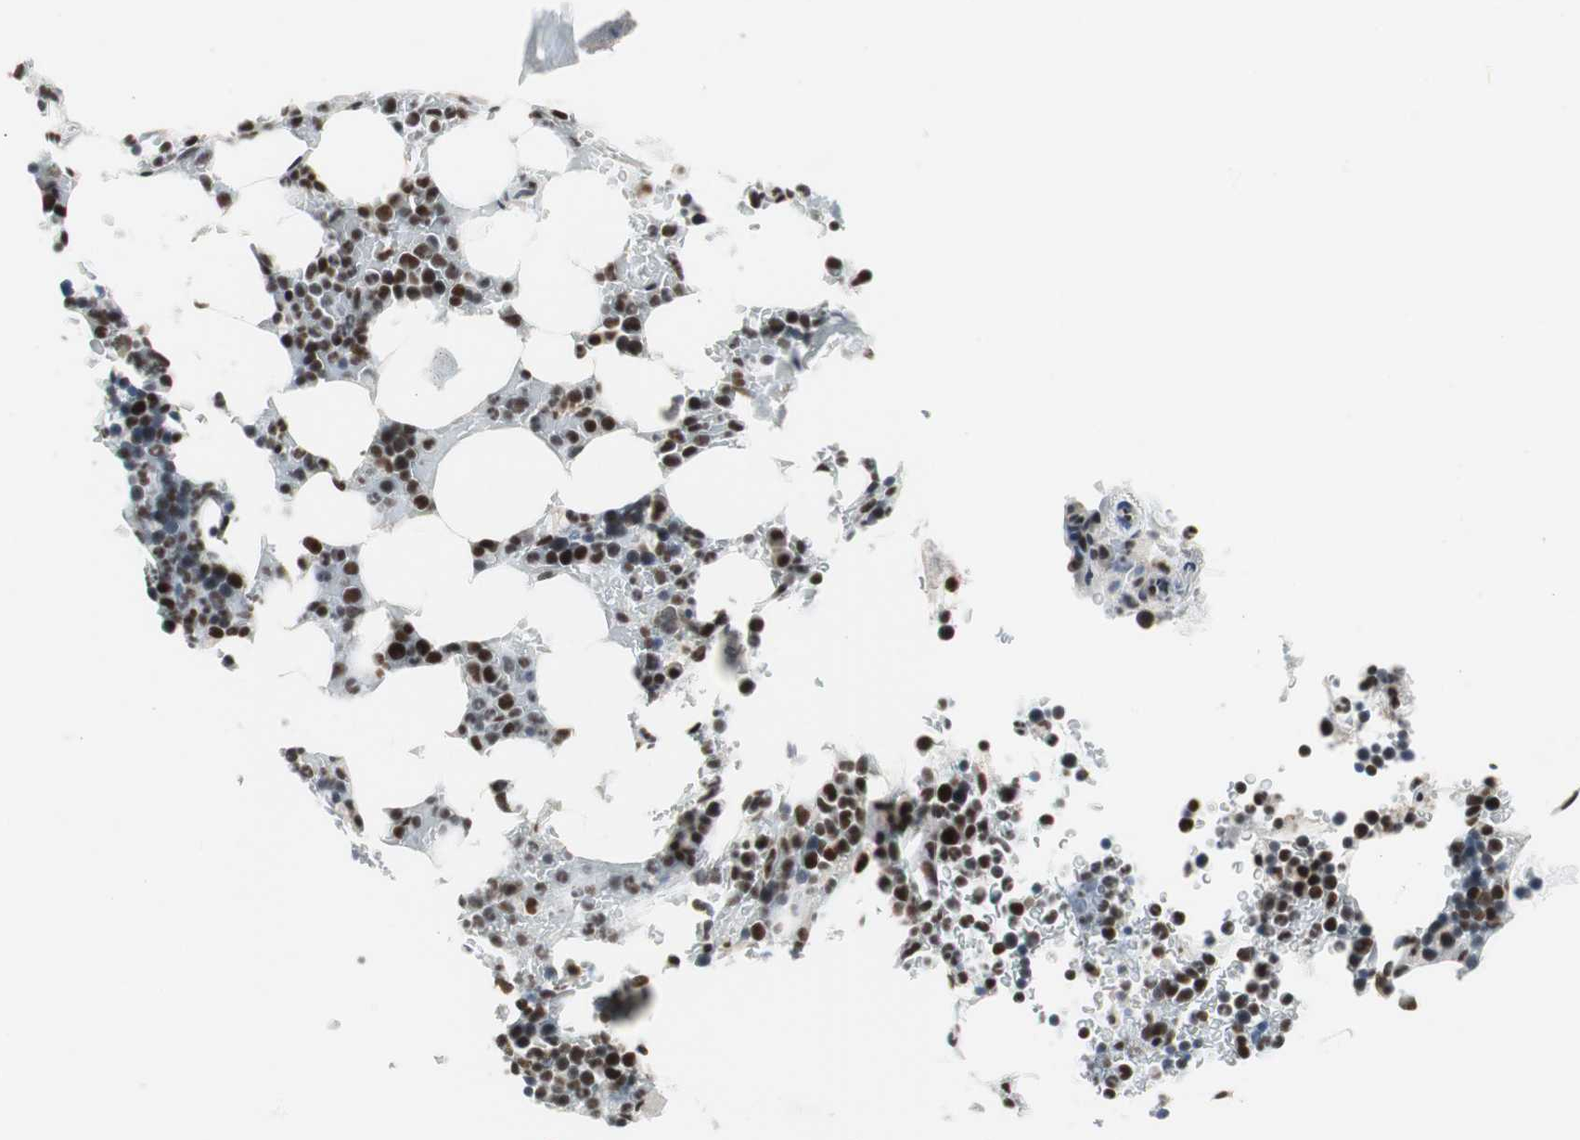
{"staining": {"intensity": "strong", "quantity": ">75%", "location": "nuclear"}, "tissue": "bone marrow", "cell_type": "Hematopoietic cells", "image_type": "normal", "snomed": [{"axis": "morphology", "description": "Normal tissue, NOS"}, {"axis": "topography", "description": "Bone marrow"}], "caption": "A high-resolution image shows immunohistochemistry (IHC) staining of normal bone marrow, which shows strong nuclear staining in approximately >75% of hematopoietic cells.", "gene": "RTF1", "patient": {"sex": "female", "age": 73}}